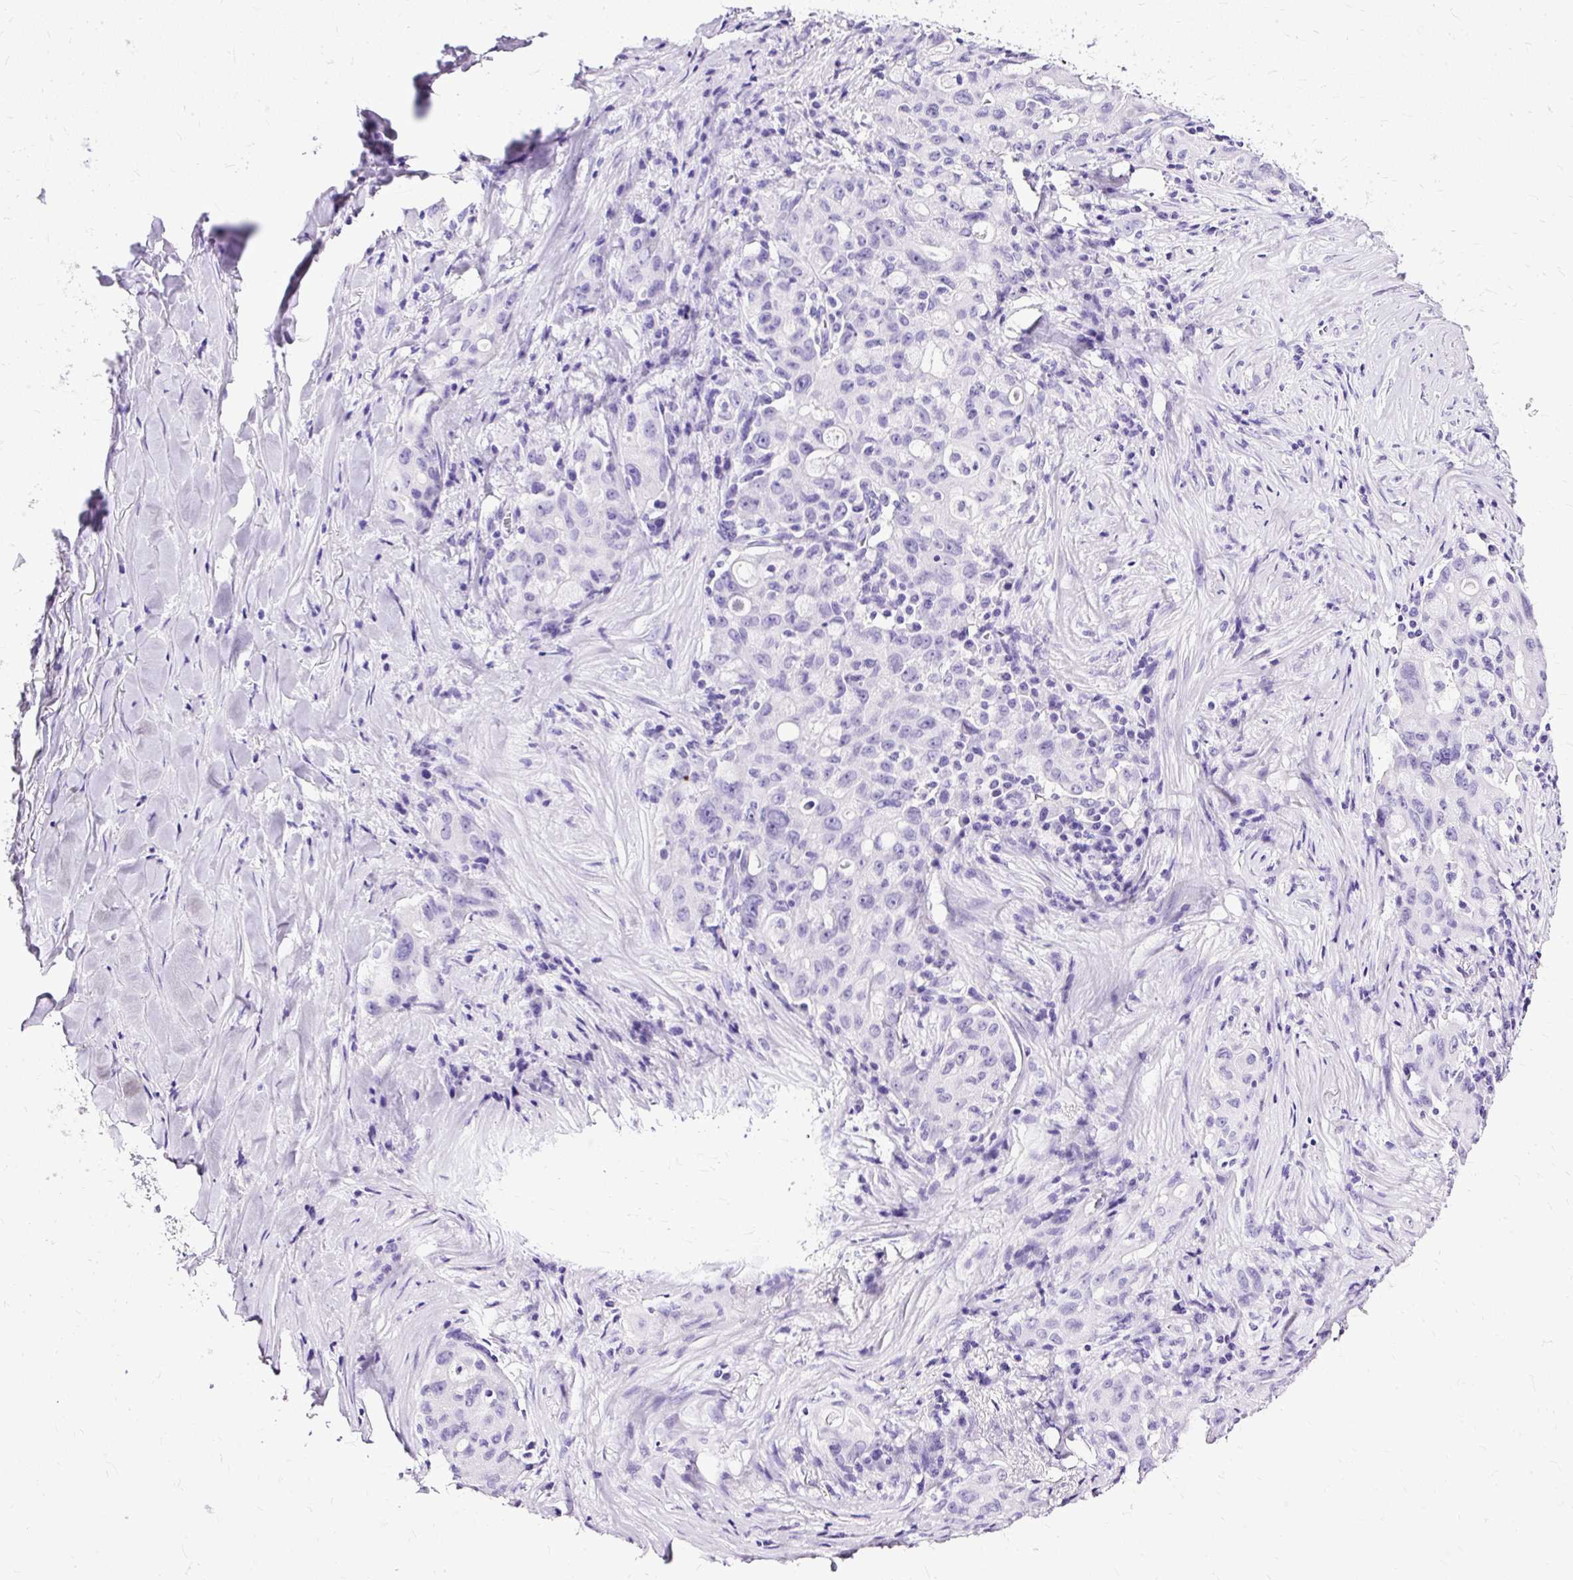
{"staining": {"intensity": "negative", "quantity": "none", "location": "none"}, "tissue": "lung cancer", "cell_type": "Tumor cells", "image_type": "cancer", "snomed": [{"axis": "morphology", "description": "Adenocarcinoma, NOS"}, {"axis": "topography", "description": "Lung"}], "caption": "The IHC histopathology image has no significant expression in tumor cells of lung adenocarcinoma tissue.", "gene": "SLC8A2", "patient": {"sex": "female", "age": 44}}